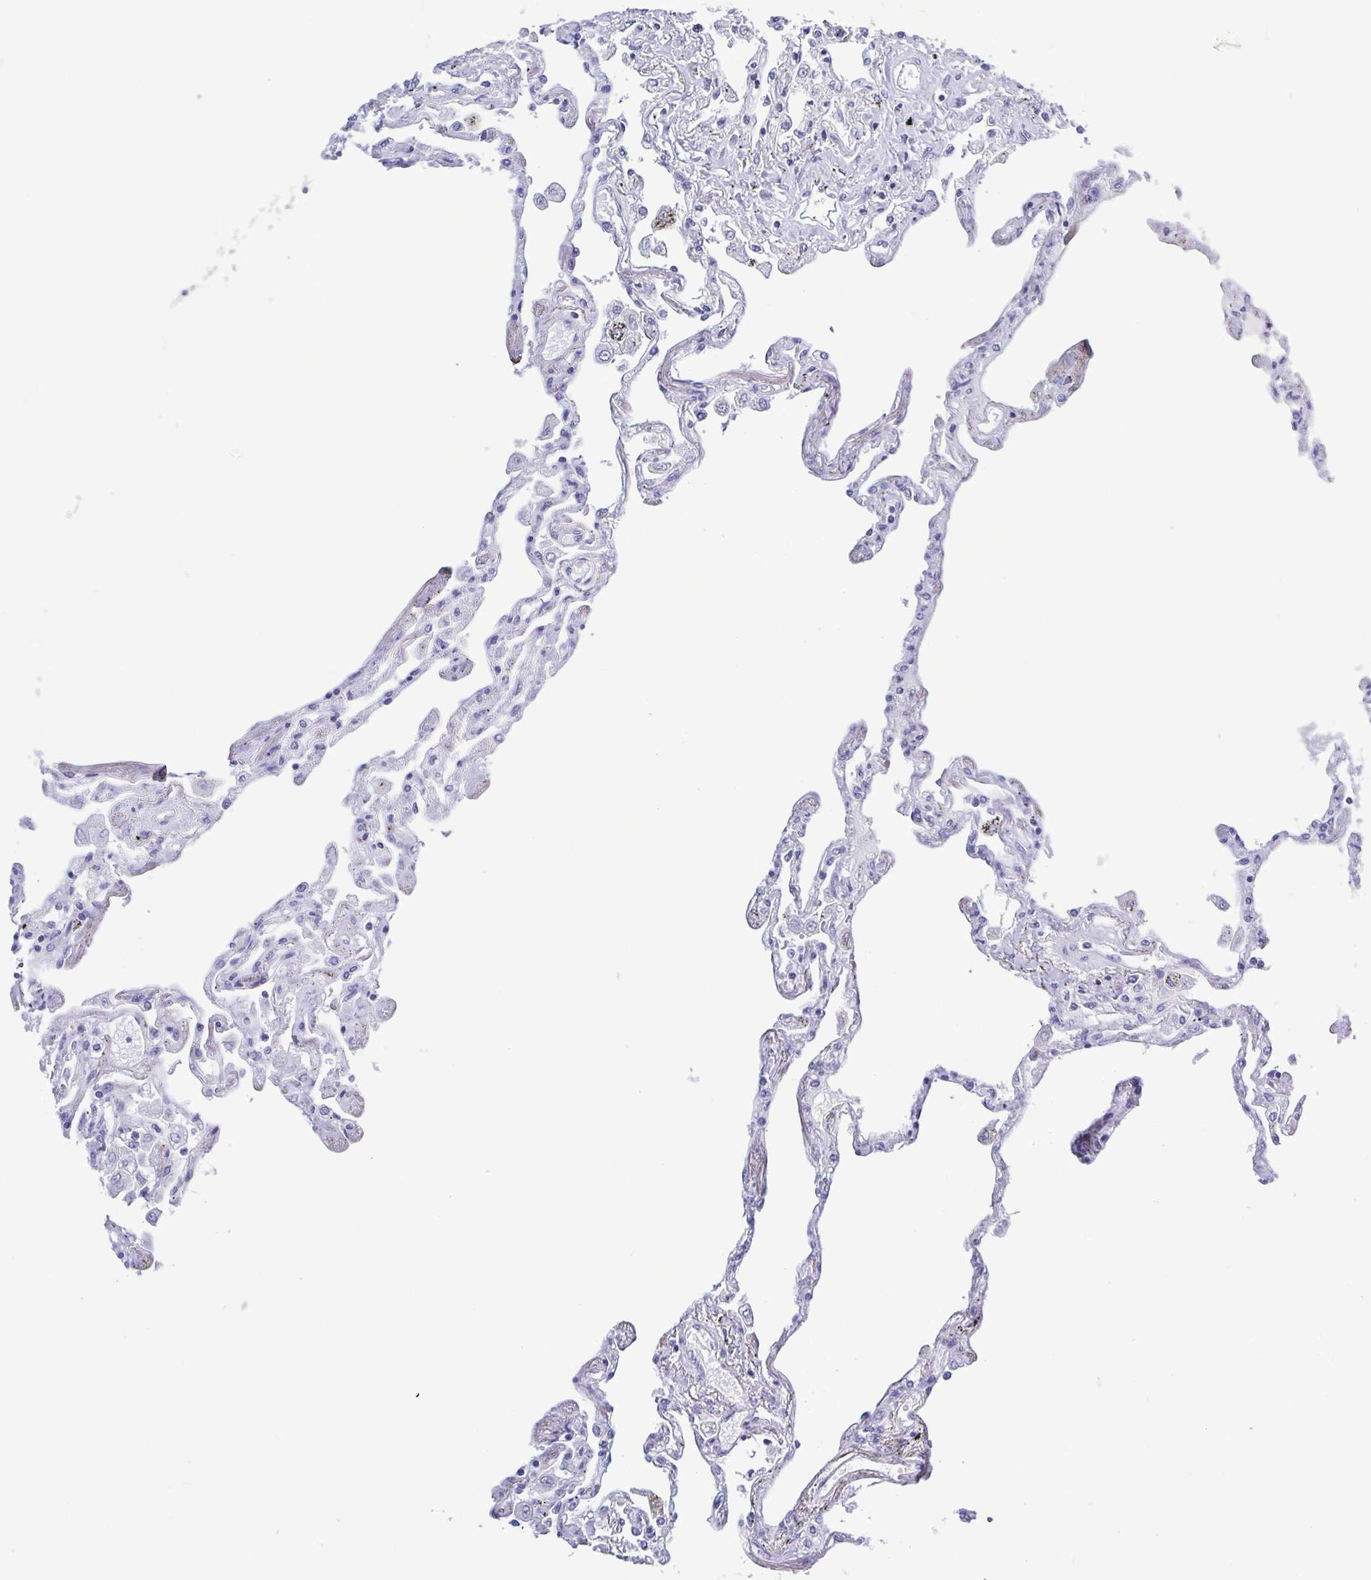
{"staining": {"intensity": "negative", "quantity": "none", "location": "none"}, "tissue": "lung", "cell_type": "Alveolar cells", "image_type": "normal", "snomed": [{"axis": "morphology", "description": "Normal tissue, NOS"}, {"axis": "morphology", "description": "Adenocarcinoma, NOS"}, {"axis": "topography", "description": "Cartilage tissue"}, {"axis": "topography", "description": "Lung"}], "caption": "This is a micrograph of immunohistochemistry staining of unremarkable lung, which shows no expression in alveolar cells. Nuclei are stained in blue.", "gene": "TEX12", "patient": {"sex": "female", "age": 67}}